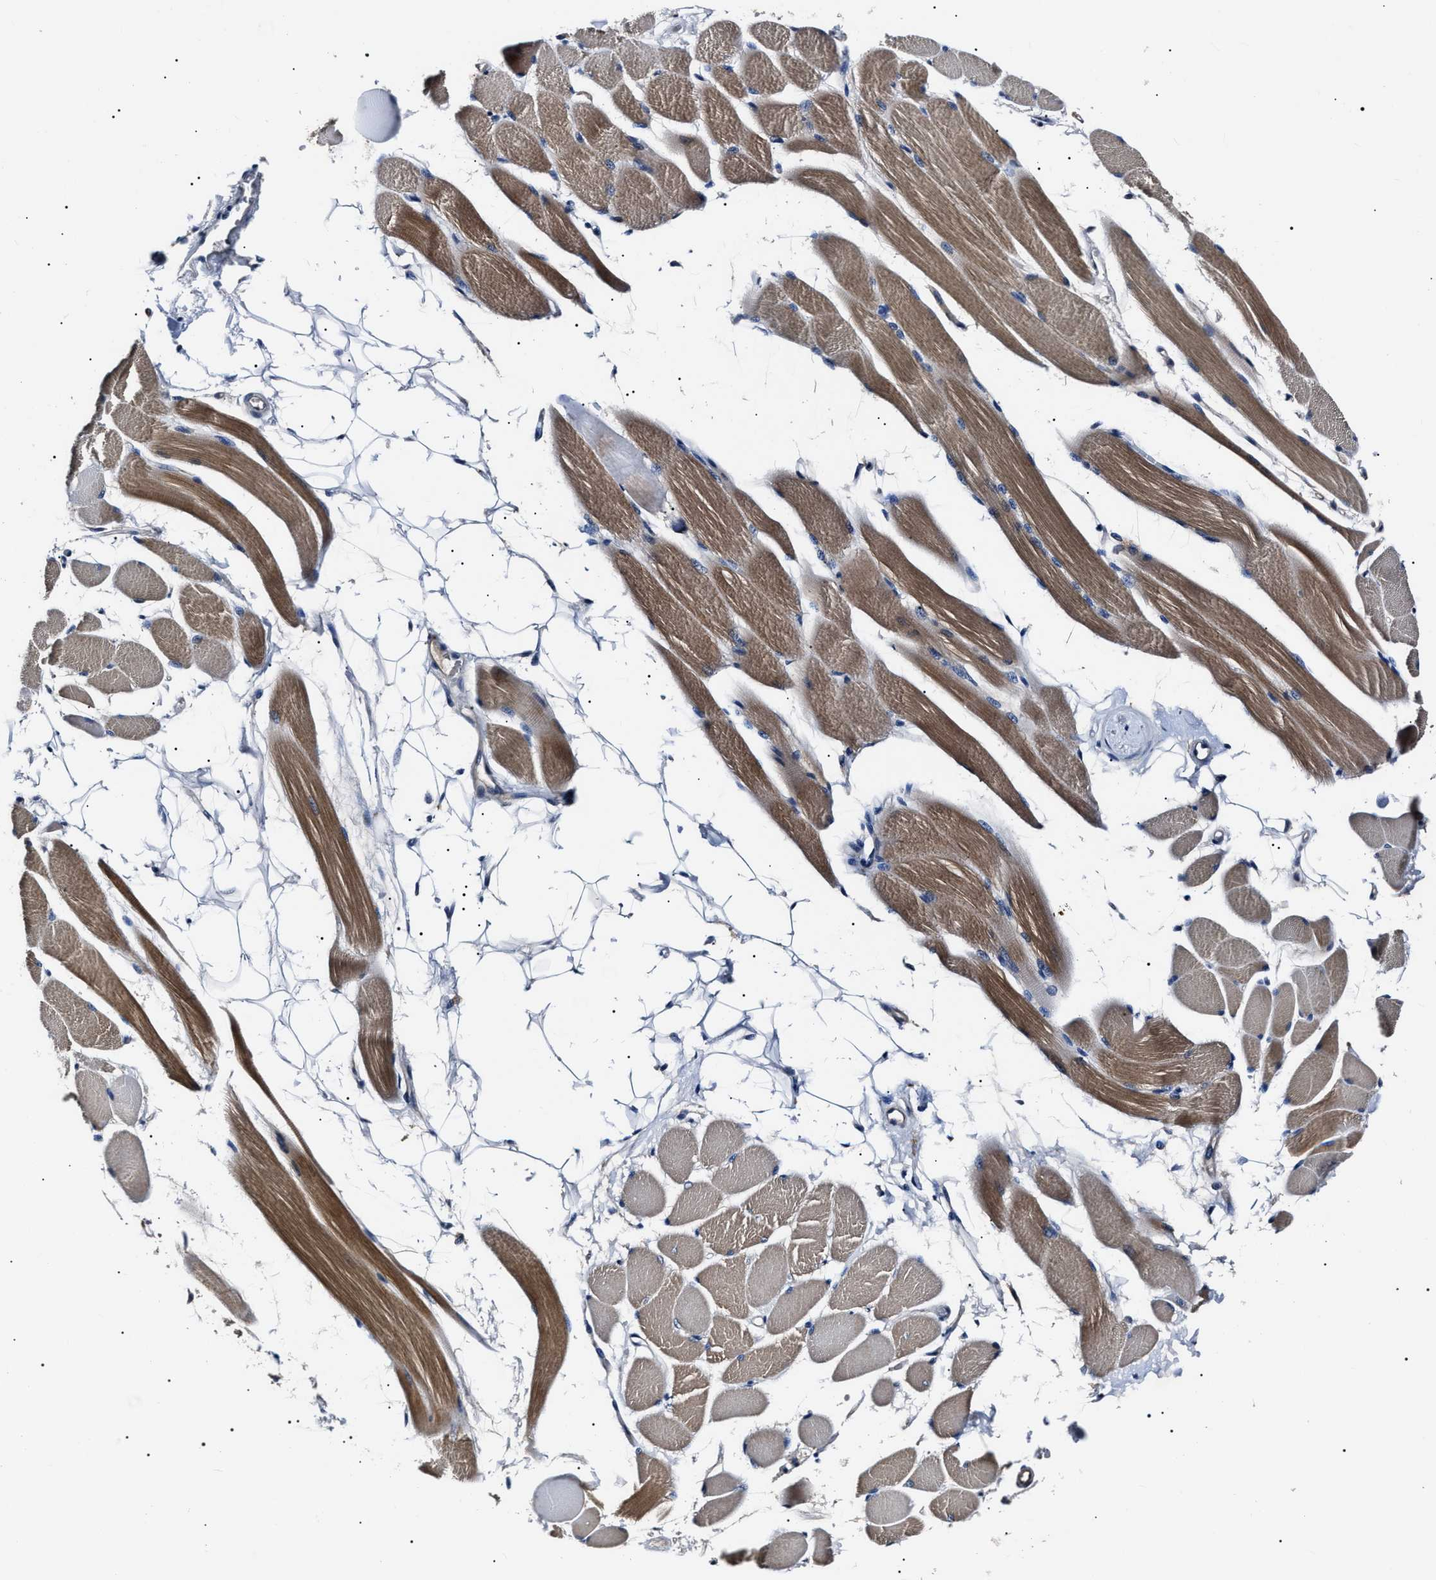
{"staining": {"intensity": "moderate", "quantity": "25%-75%", "location": "cytoplasmic/membranous"}, "tissue": "skeletal muscle", "cell_type": "Myocytes", "image_type": "normal", "snomed": [{"axis": "morphology", "description": "Normal tissue, NOS"}, {"axis": "topography", "description": "Skeletal muscle"}, {"axis": "topography", "description": "Peripheral nerve tissue"}], "caption": "Myocytes exhibit medium levels of moderate cytoplasmic/membranous expression in about 25%-75% of cells in unremarkable human skeletal muscle.", "gene": "IFT81", "patient": {"sex": "female", "age": 84}}